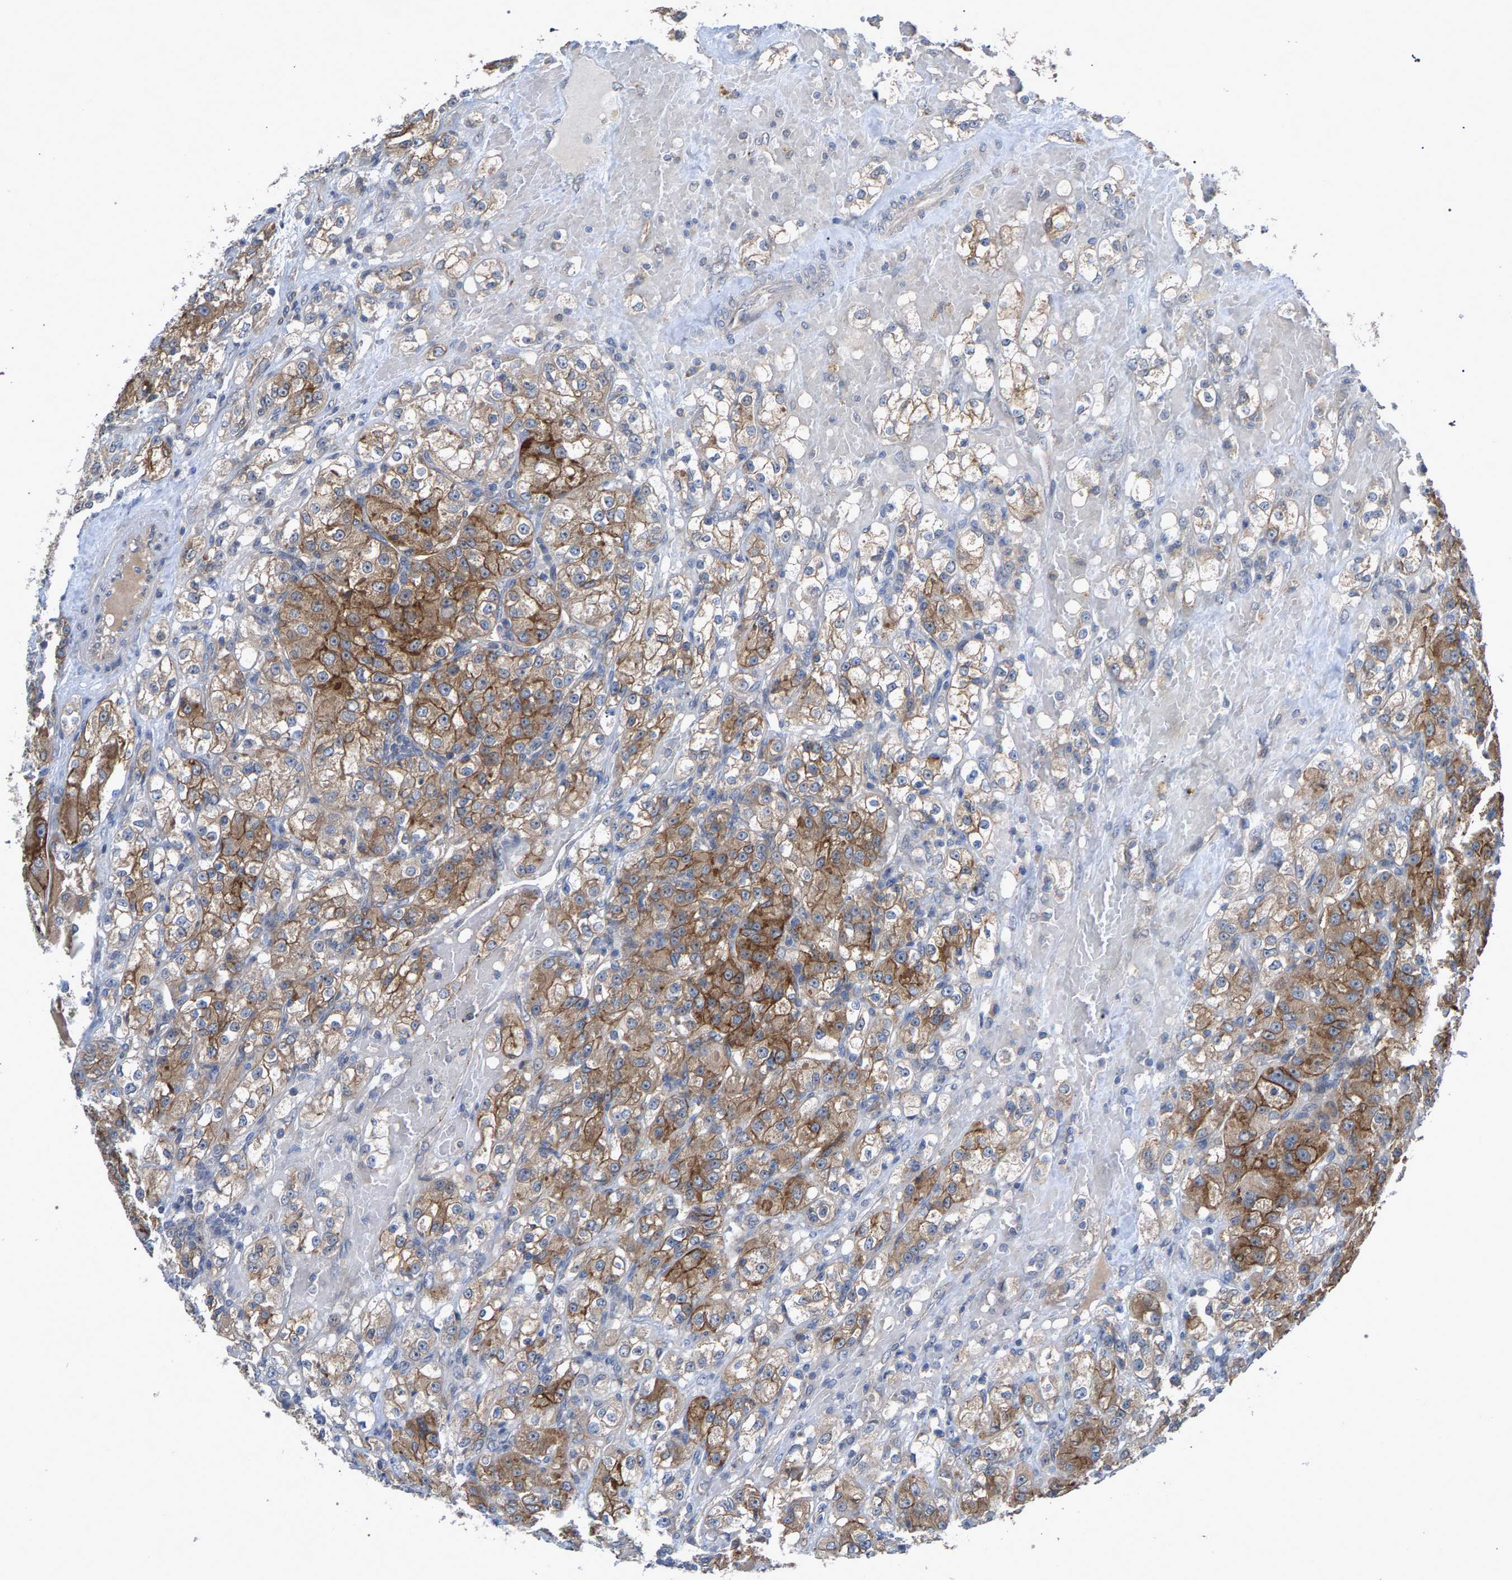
{"staining": {"intensity": "moderate", "quantity": ">75%", "location": "cytoplasmic/membranous"}, "tissue": "renal cancer", "cell_type": "Tumor cells", "image_type": "cancer", "snomed": [{"axis": "morphology", "description": "Normal tissue, NOS"}, {"axis": "morphology", "description": "Adenocarcinoma, NOS"}, {"axis": "topography", "description": "Kidney"}], "caption": "This micrograph exhibits immunohistochemistry (IHC) staining of renal cancer, with medium moderate cytoplasmic/membranous expression in approximately >75% of tumor cells.", "gene": "SLC4A4", "patient": {"sex": "male", "age": 61}}